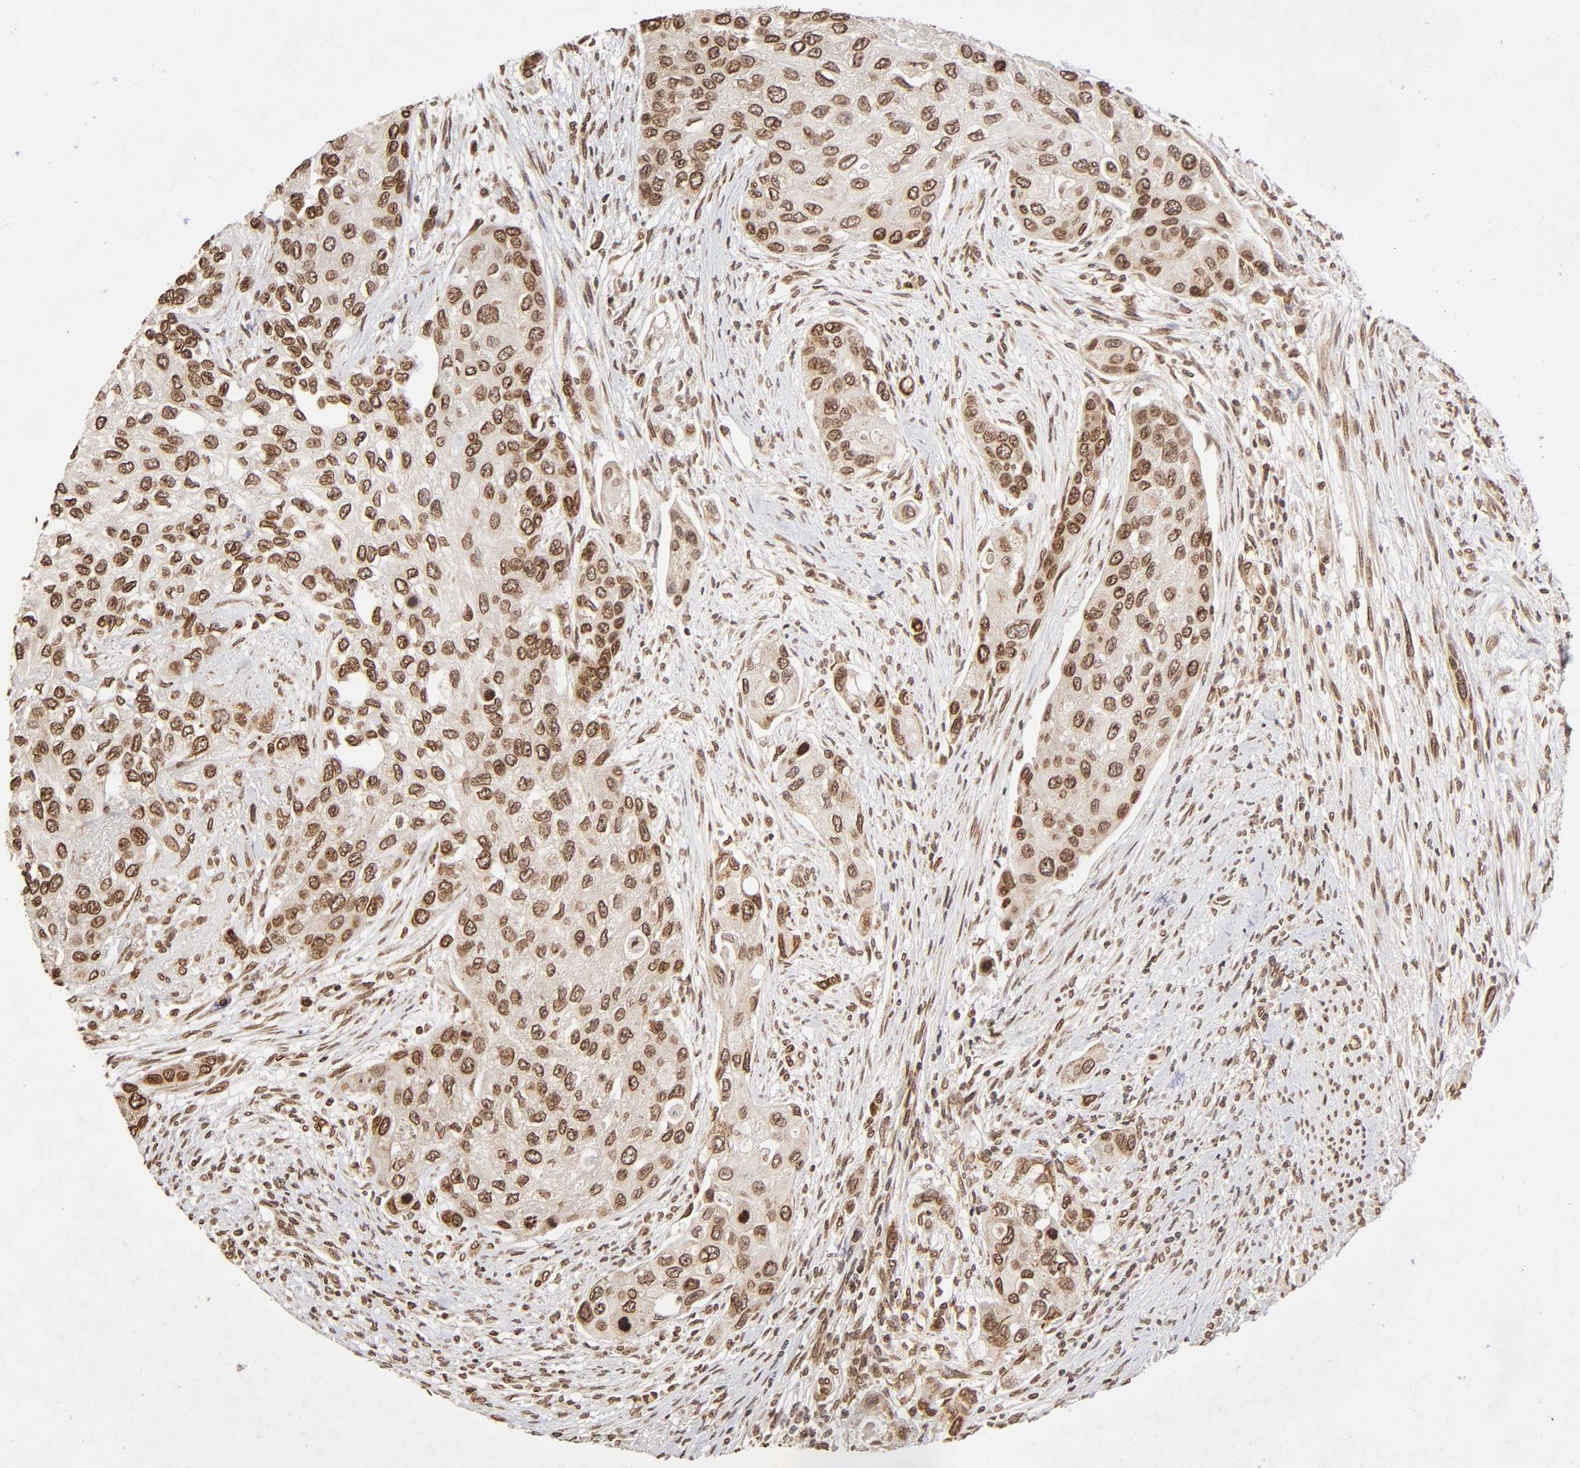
{"staining": {"intensity": "moderate", "quantity": ">75%", "location": "cytoplasmic/membranous,nuclear"}, "tissue": "urothelial cancer", "cell_type": "Tumor cells", "image_type": "cancer", "snomed": [{"axis": "morphology", "description": "Urothelial carcinoma, High grade"}, {"axis": "topography", "description": "Urinary bladder"}], "caption": "Immunohistochemical staining of human urothelial cancer shows medium levels of moderate cytoplasmic/membranous and nuclear positivity in about >75% of tumor cells. Using DAB (brown) and hematoxylin (blue) stains, captured at high magnification using brightfield microscopy.", "gene": "MLLT6", "patient": {"sex": "female", "age": 56}}